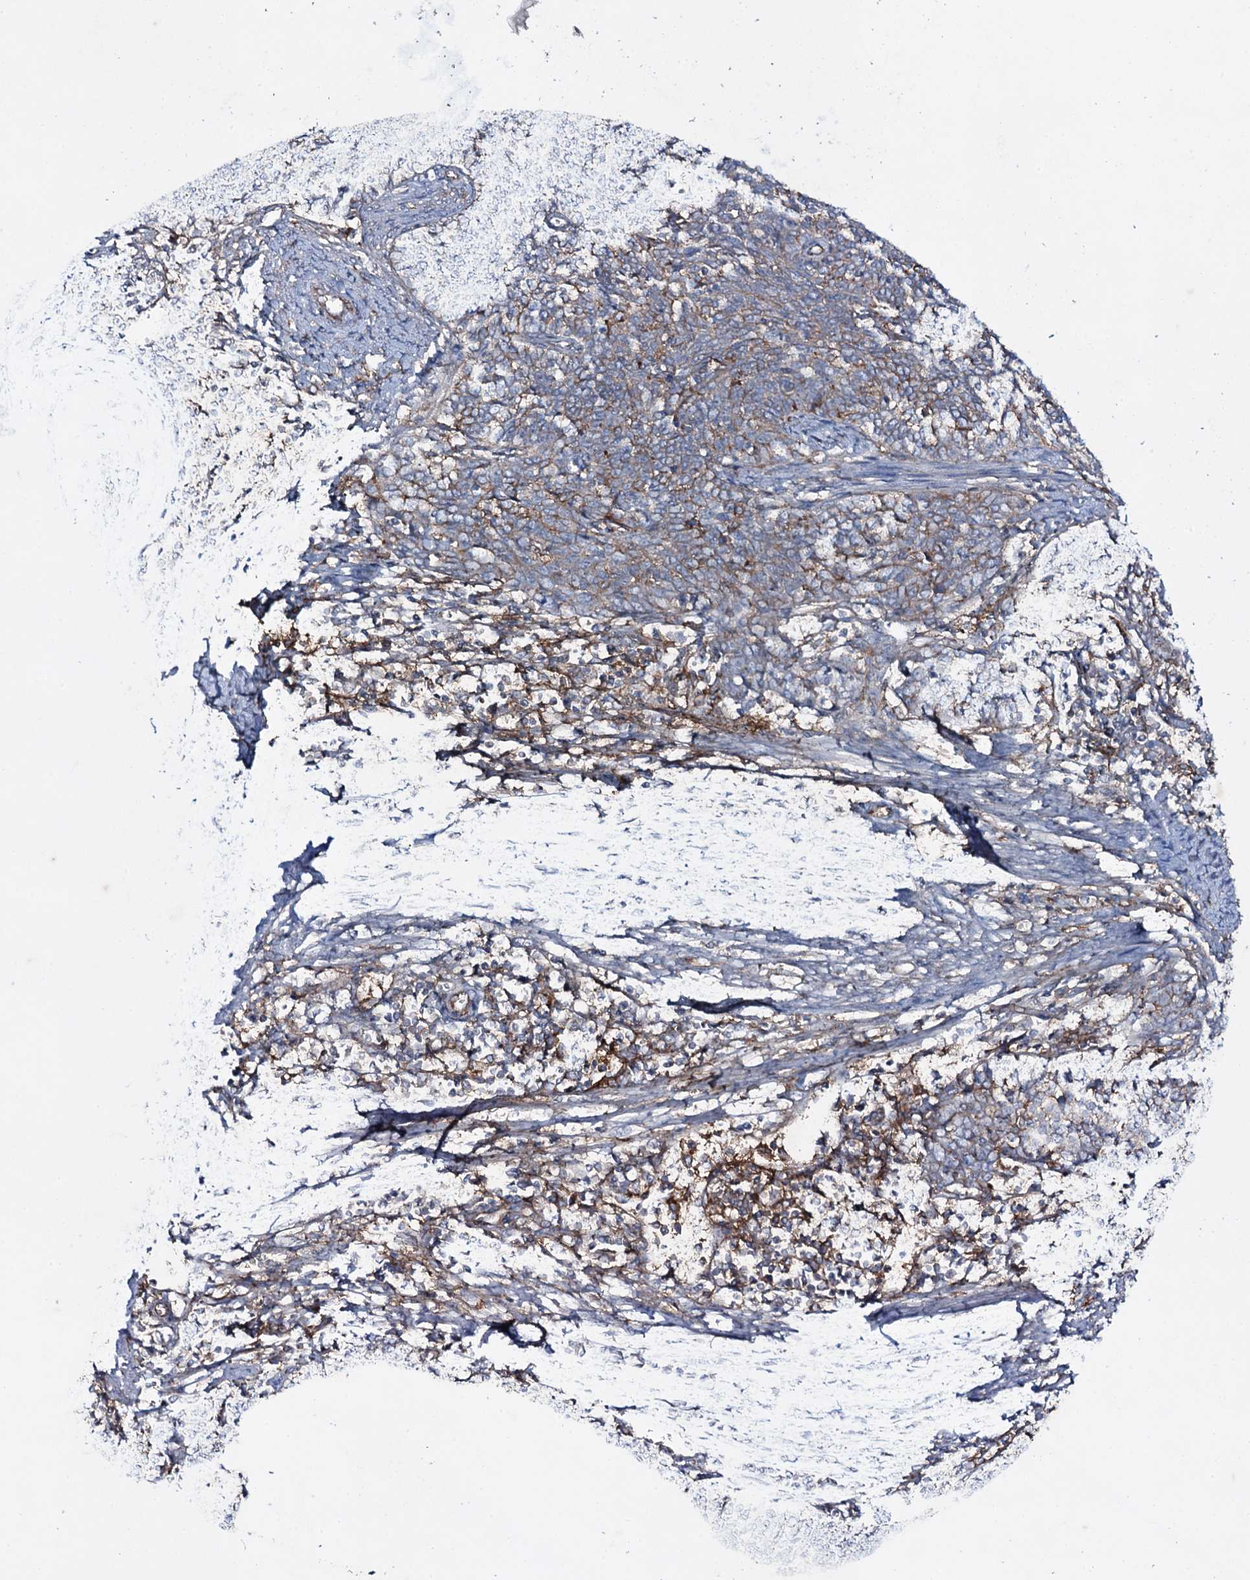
{"staining": {"intensity": "weak", "quantity": "<25%", "location": "cytoplasmic/membranous"}, "tissue": "cervical cancer", "cell_type": "Tumor cells", "image_type": "cancer", "snomed": [{"axis": "morphology", "description": "Squamous cell carcinoma, NOS"}, {"axis": "topography", "description": "Cervix"}], "caption": "IHC of human squamous cell carcinoma (cervical) displays no staining in tumor cells.", "gene": "SNAP23", "patient": {"sex": "female", "age": 39}}